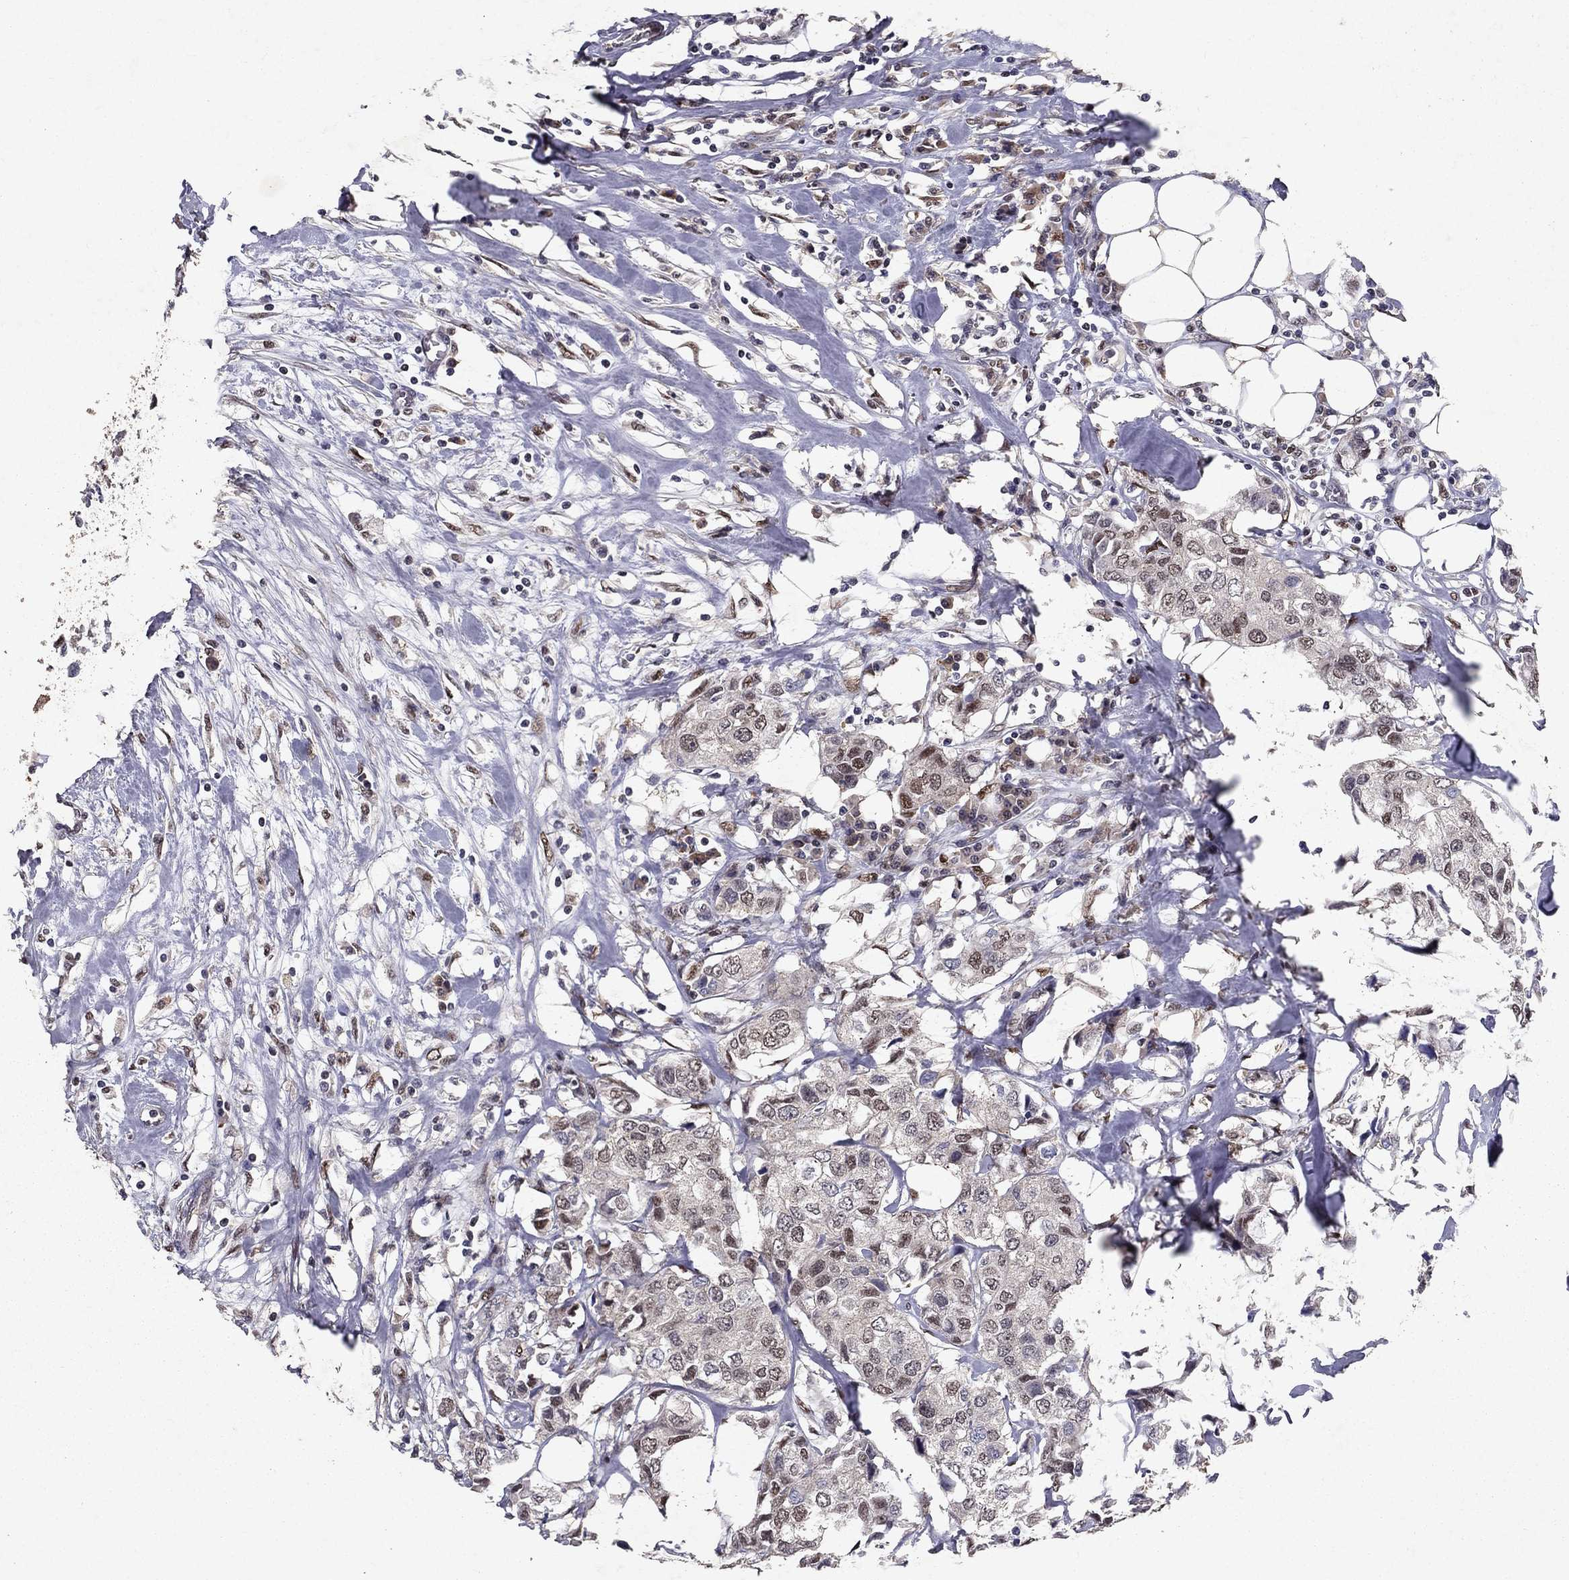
{"staining": {"intensity": "negative", "quantity": "none", "location": "none"}, "tissue": "breast cancer", "cell_type": "Tumor cells", "image_type": "cancer", "snomed": [{"axis": "morphology", "description": "Duct carcinoma"}, {"axis": "topography", "description": "Breast"}], "caption": "High magnification brightfield microscopy of breast cancer (infiltrating ductal carcinoma) stained with DAB (3,3'-diaminobenzidine) (brown) and counterstained with hematoxylin (blue): tumor cells show no significant expression. The staining was performed using DAB to visualize the protein expression in brown, while the nuclei were stained in blue with hematoxylin (Magnification: 20x).", "gene": "CRTC1", "patient": {"sex": "female", "age": 80}}